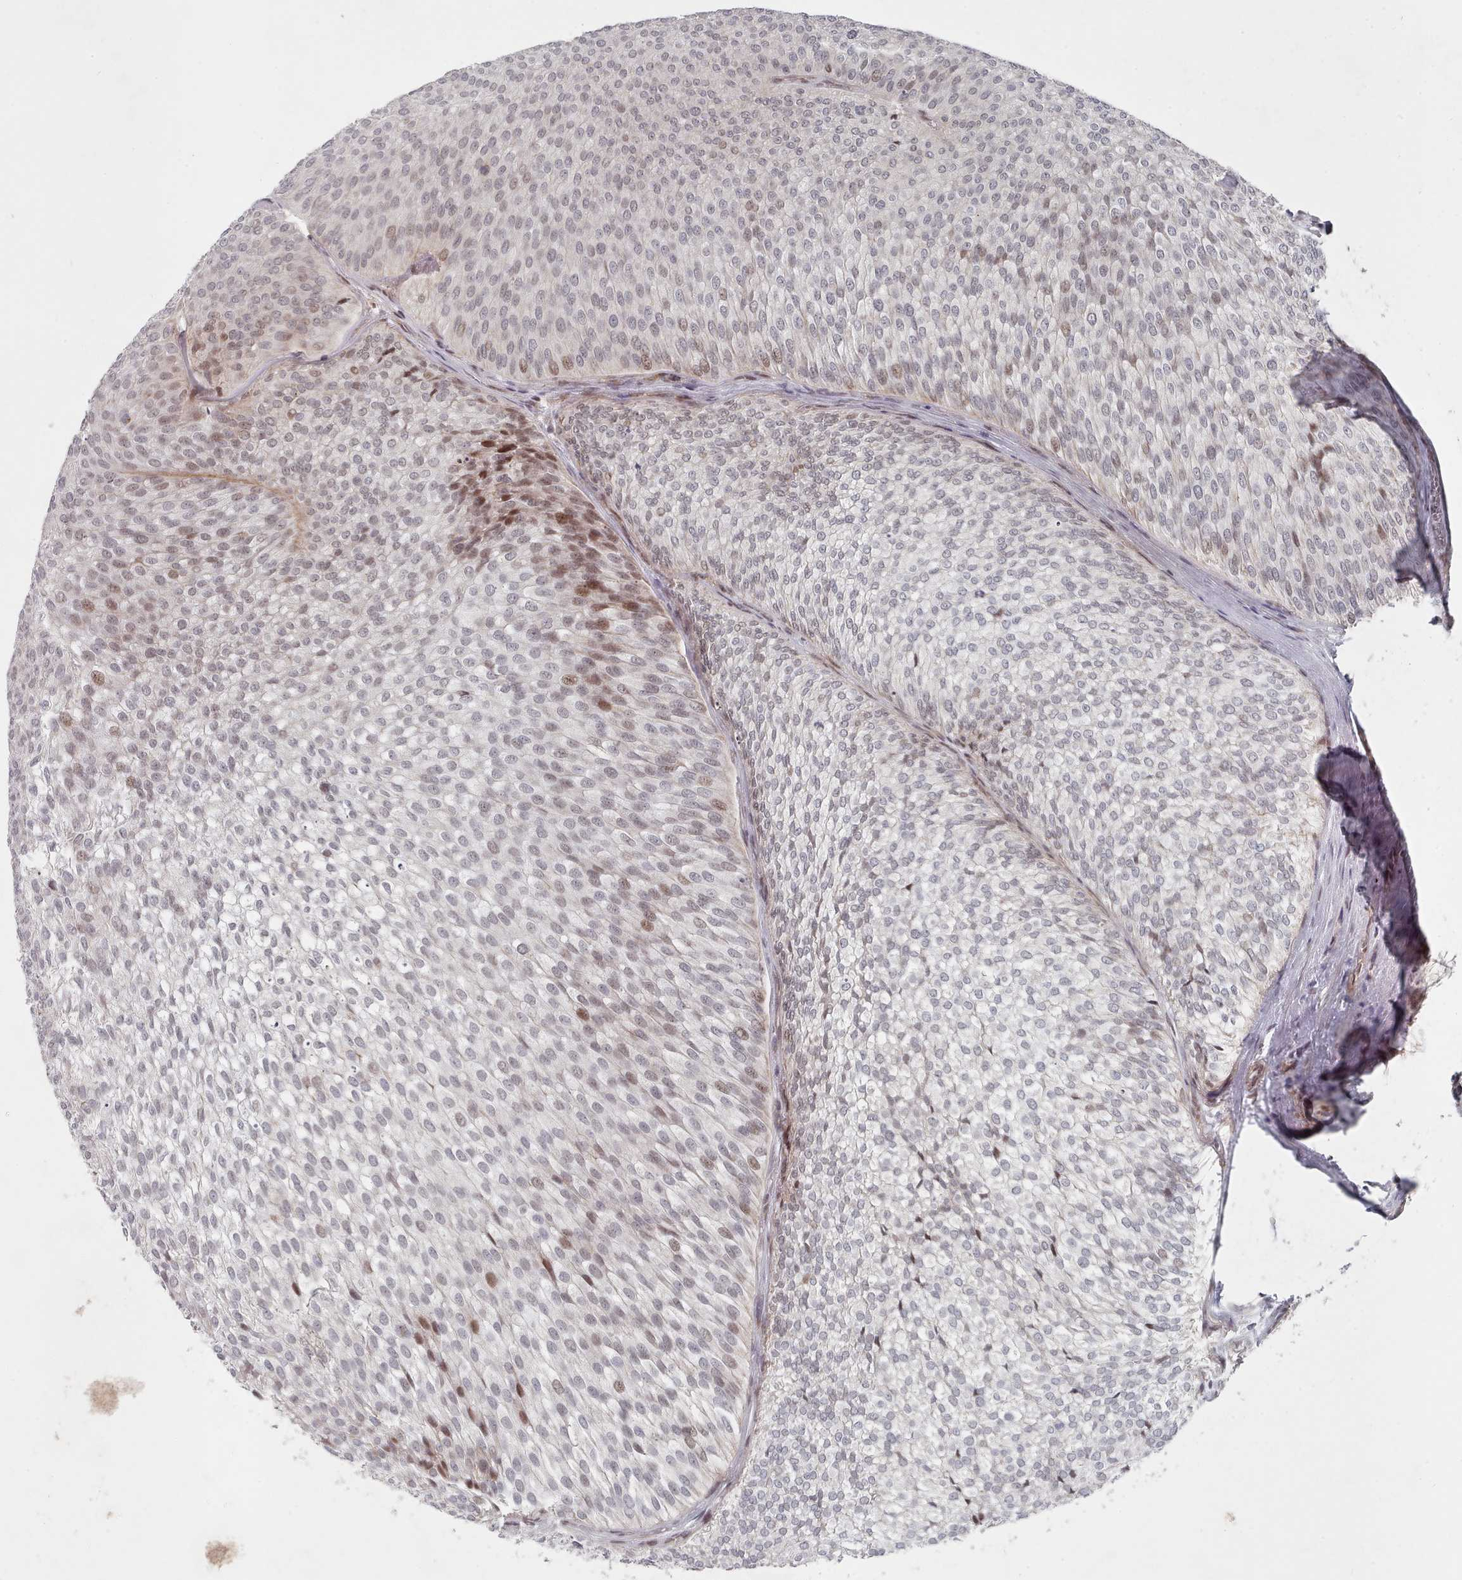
{"staining": {"intensity": "negative", "quantity": "none", "location": "none"}, "tissue": "urothelial cancer", "cell_type": "Tumor cells", "image_type": "cancer", "snomed": [{"axis": "morphology", "description": "Urothelial carcinoma, Low grade"}, {"axis": "topography", "description": "Urinary bladder"}], "caption": "IHC of human urothelial cancer exhibits no staining in tumor cells.", "gene": "CPSF4", "patient": {"sex": "male", "age": 91}}